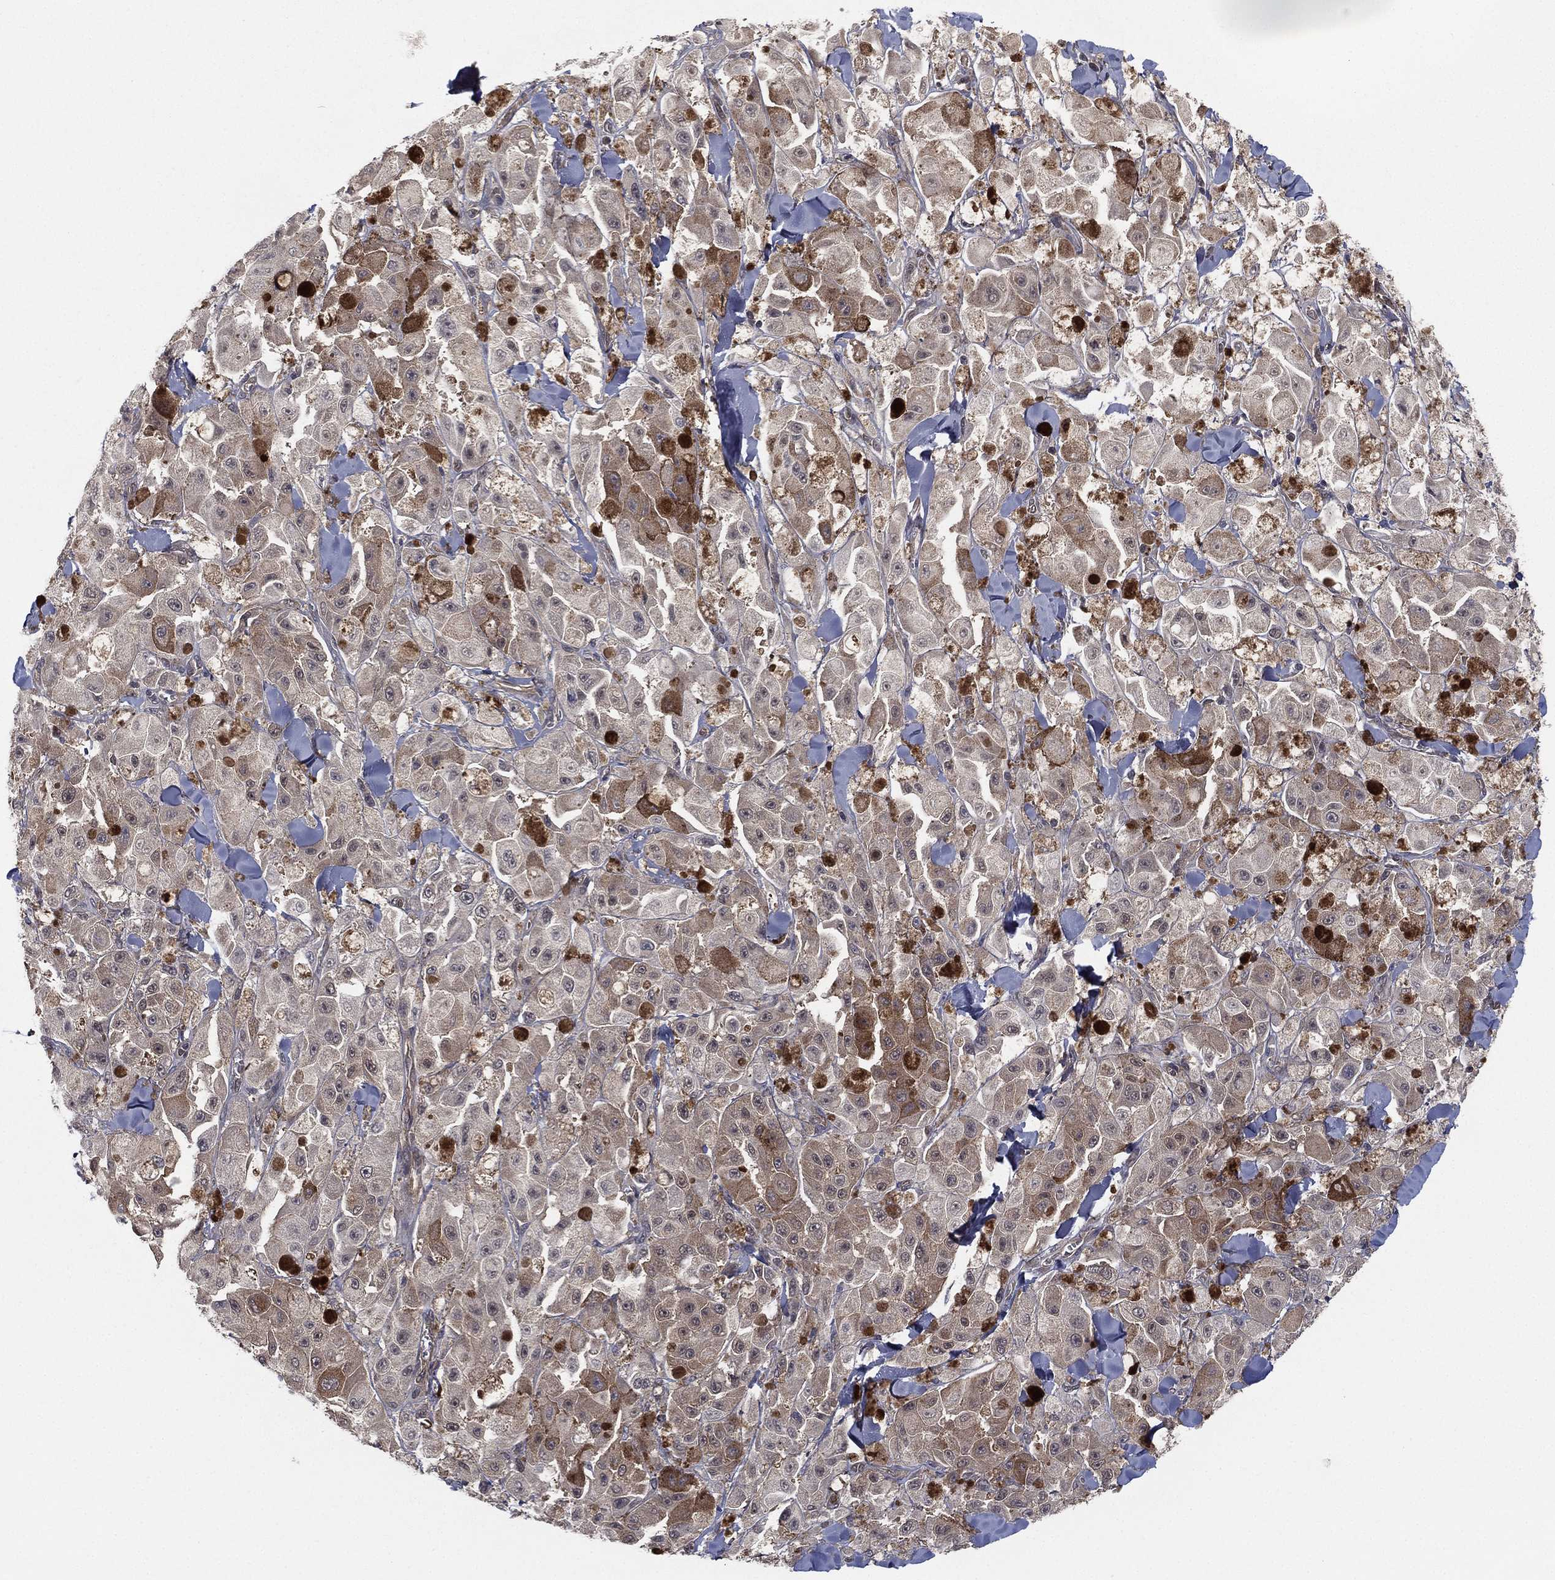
{"staining": {"intensity": "strong", "quantity": "<25%", "location": "cytoplasmic/membranous"}, "tissue": "melanoma", "cell_type": "Tumor cells", "image_type": "cancer", "snomed": [{"axis": "morphology", "description": "Malignant melanoma, NOS"}, {"axis": "topography", "description": "Skin"}], "caption": "Malignant melanoma was stained to show a protein in brown. There is medium levels of strong cytoplasmic/membranous positivity in about <25% of tumor cells.", "gene": "PSMG4", "patient": {"sex": "female", "age": 58}}